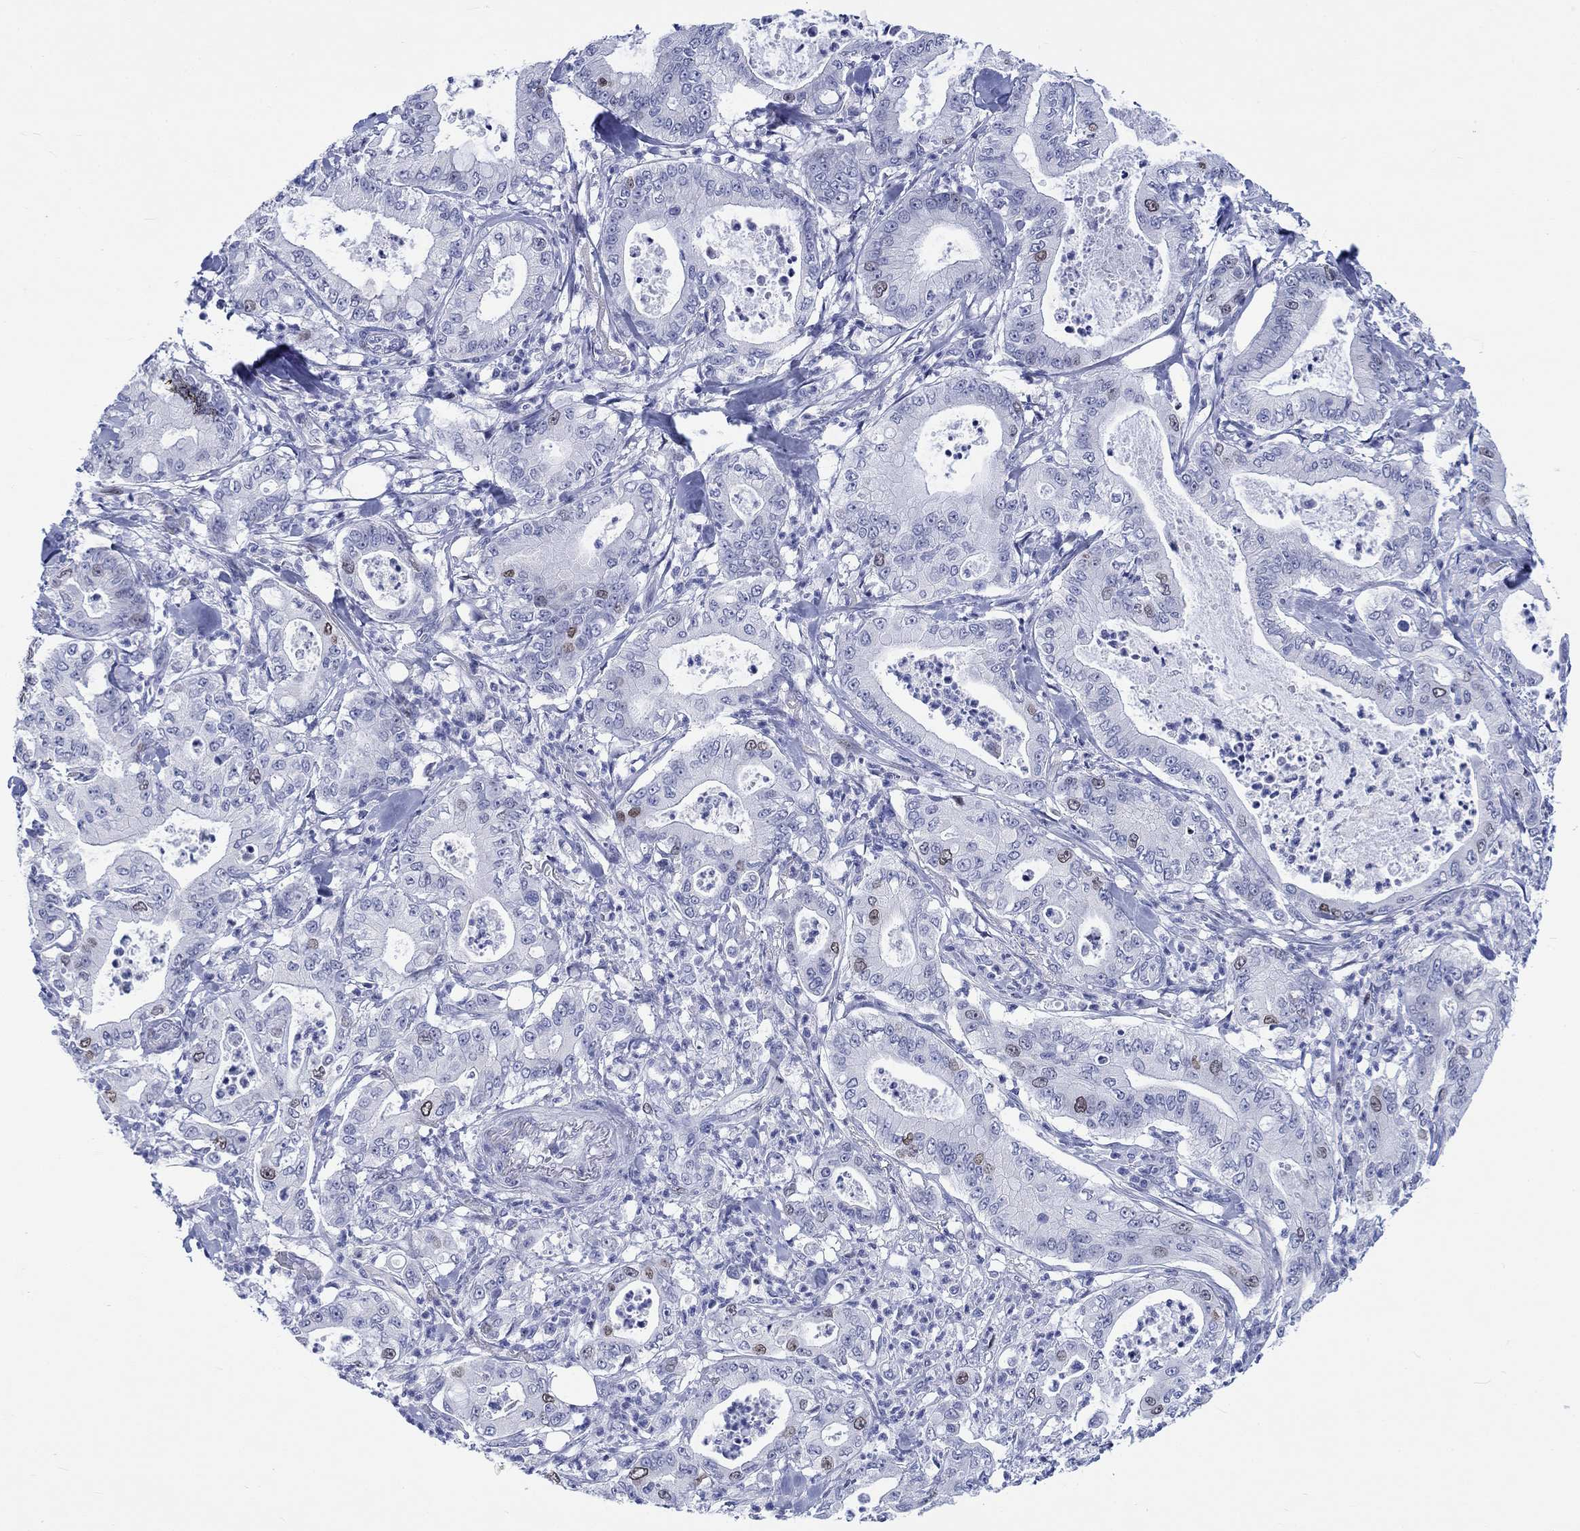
{"staining": {"intensity": "moderate", "quantity": "<25%", "location": "nuclear"}, "tissue": "pancreatic cancer", "cell_type": "Tumor cells", "image_type": "cancer", "snomed": [{"axis": "morphology", "description": "Adenocarcinoma, NOS"}, {"axis": "topography", "description": "Pancreas"}], "caption": "An IHC micrograph of neoplastic tissue is shown. Protein staining in brown highlights moderate nuclear positivity in pancreatic cancer within tumor cells.", "gene": "CDCA2", "patient": {"sex": "male", "age": 71}}